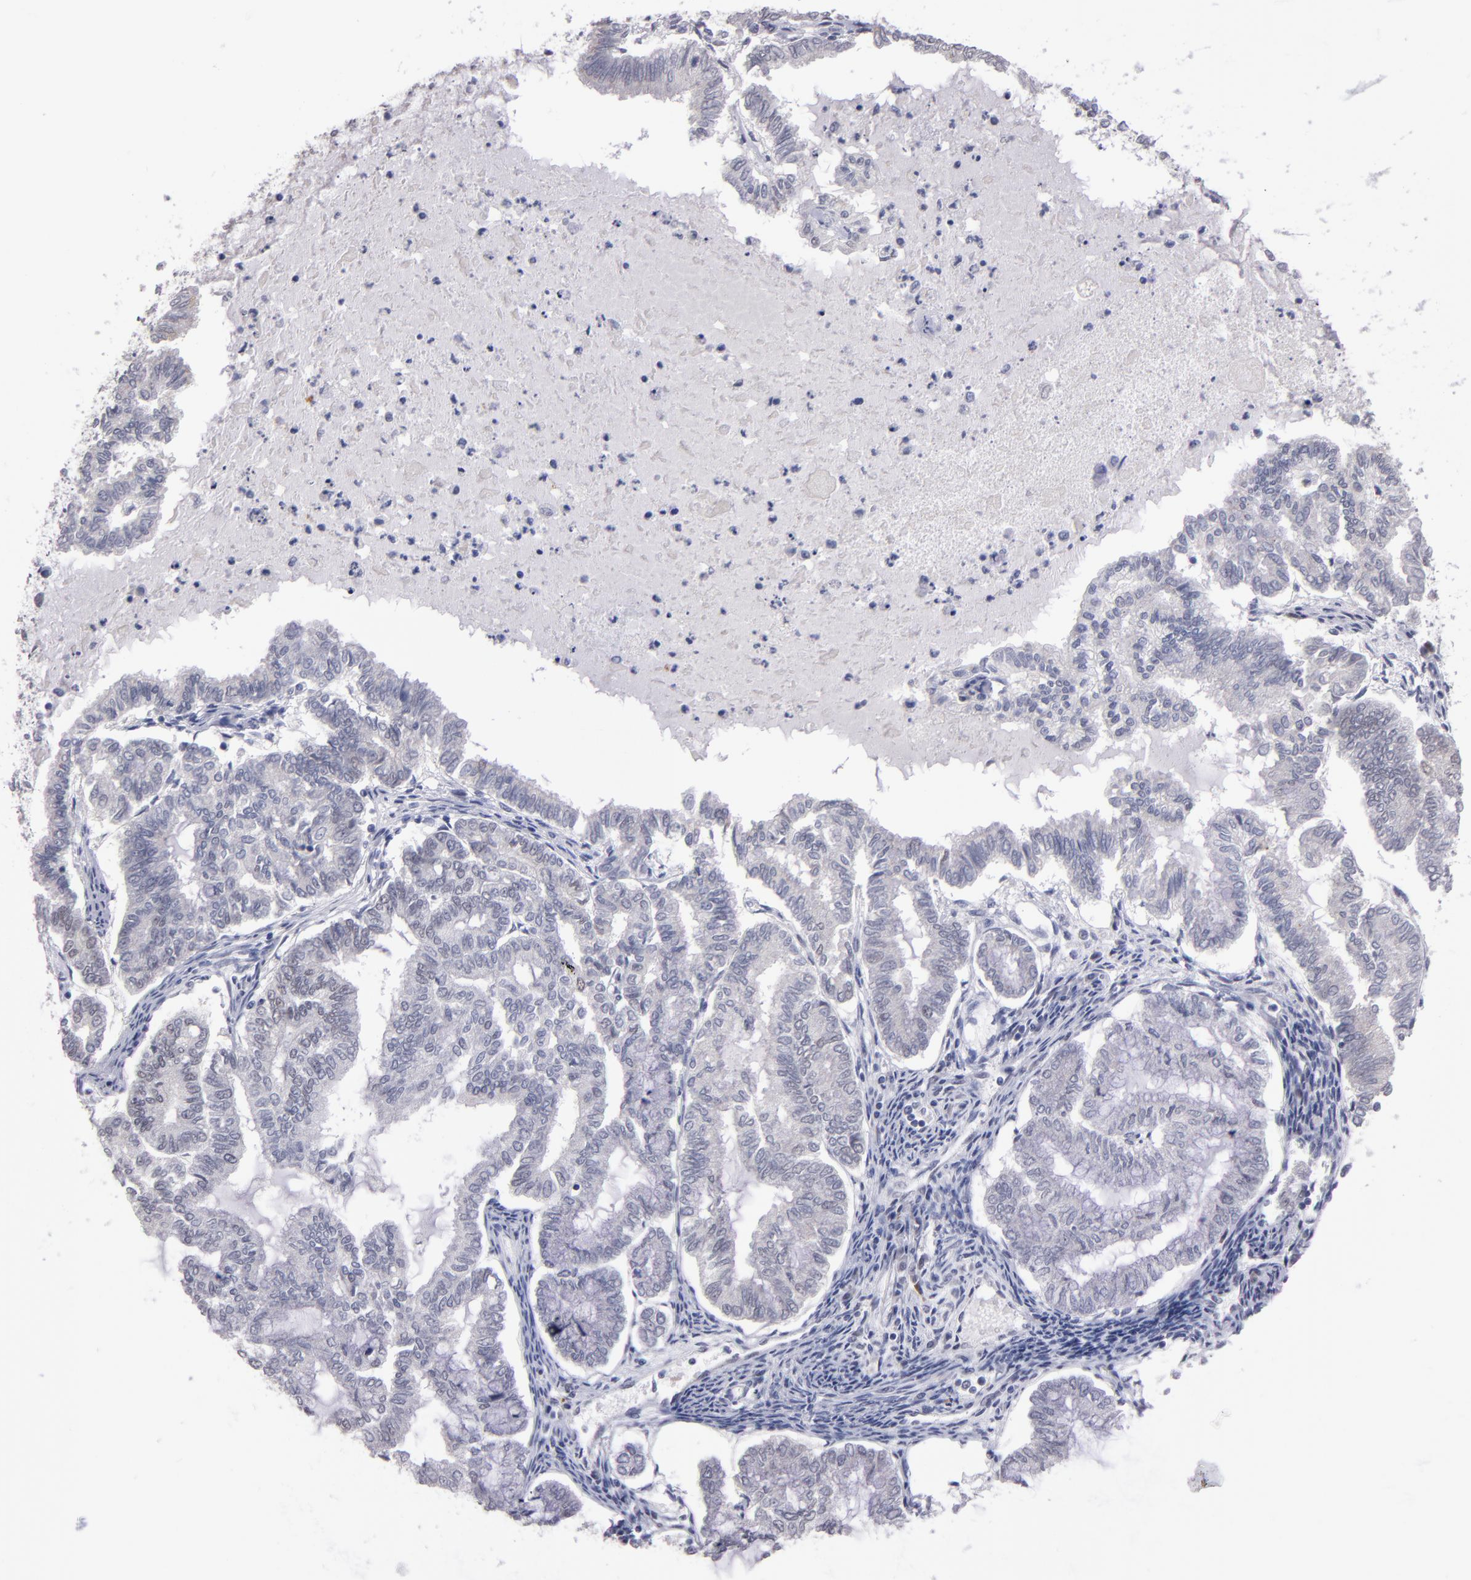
{"staining": {"intensity": "weak", "quantity": "<25%", "location": "nuclear"}, "tissue": "endometrial cancer", "cell_type": "Tumor cells", "image_type": "cancer", "snomed": [{"axis": "morphology", "description": "Adenocarcinoma, NOS"}, {"axis": "topography", "description": "Endometrium"}], "caption": "An immunohistochemistry (IHC) image of endometrial cancer is shown. There is no staining in tumor cells of endometrial cancer.", "gene": "OTUB2", "patient": {"sex": "female", "age": 79}}